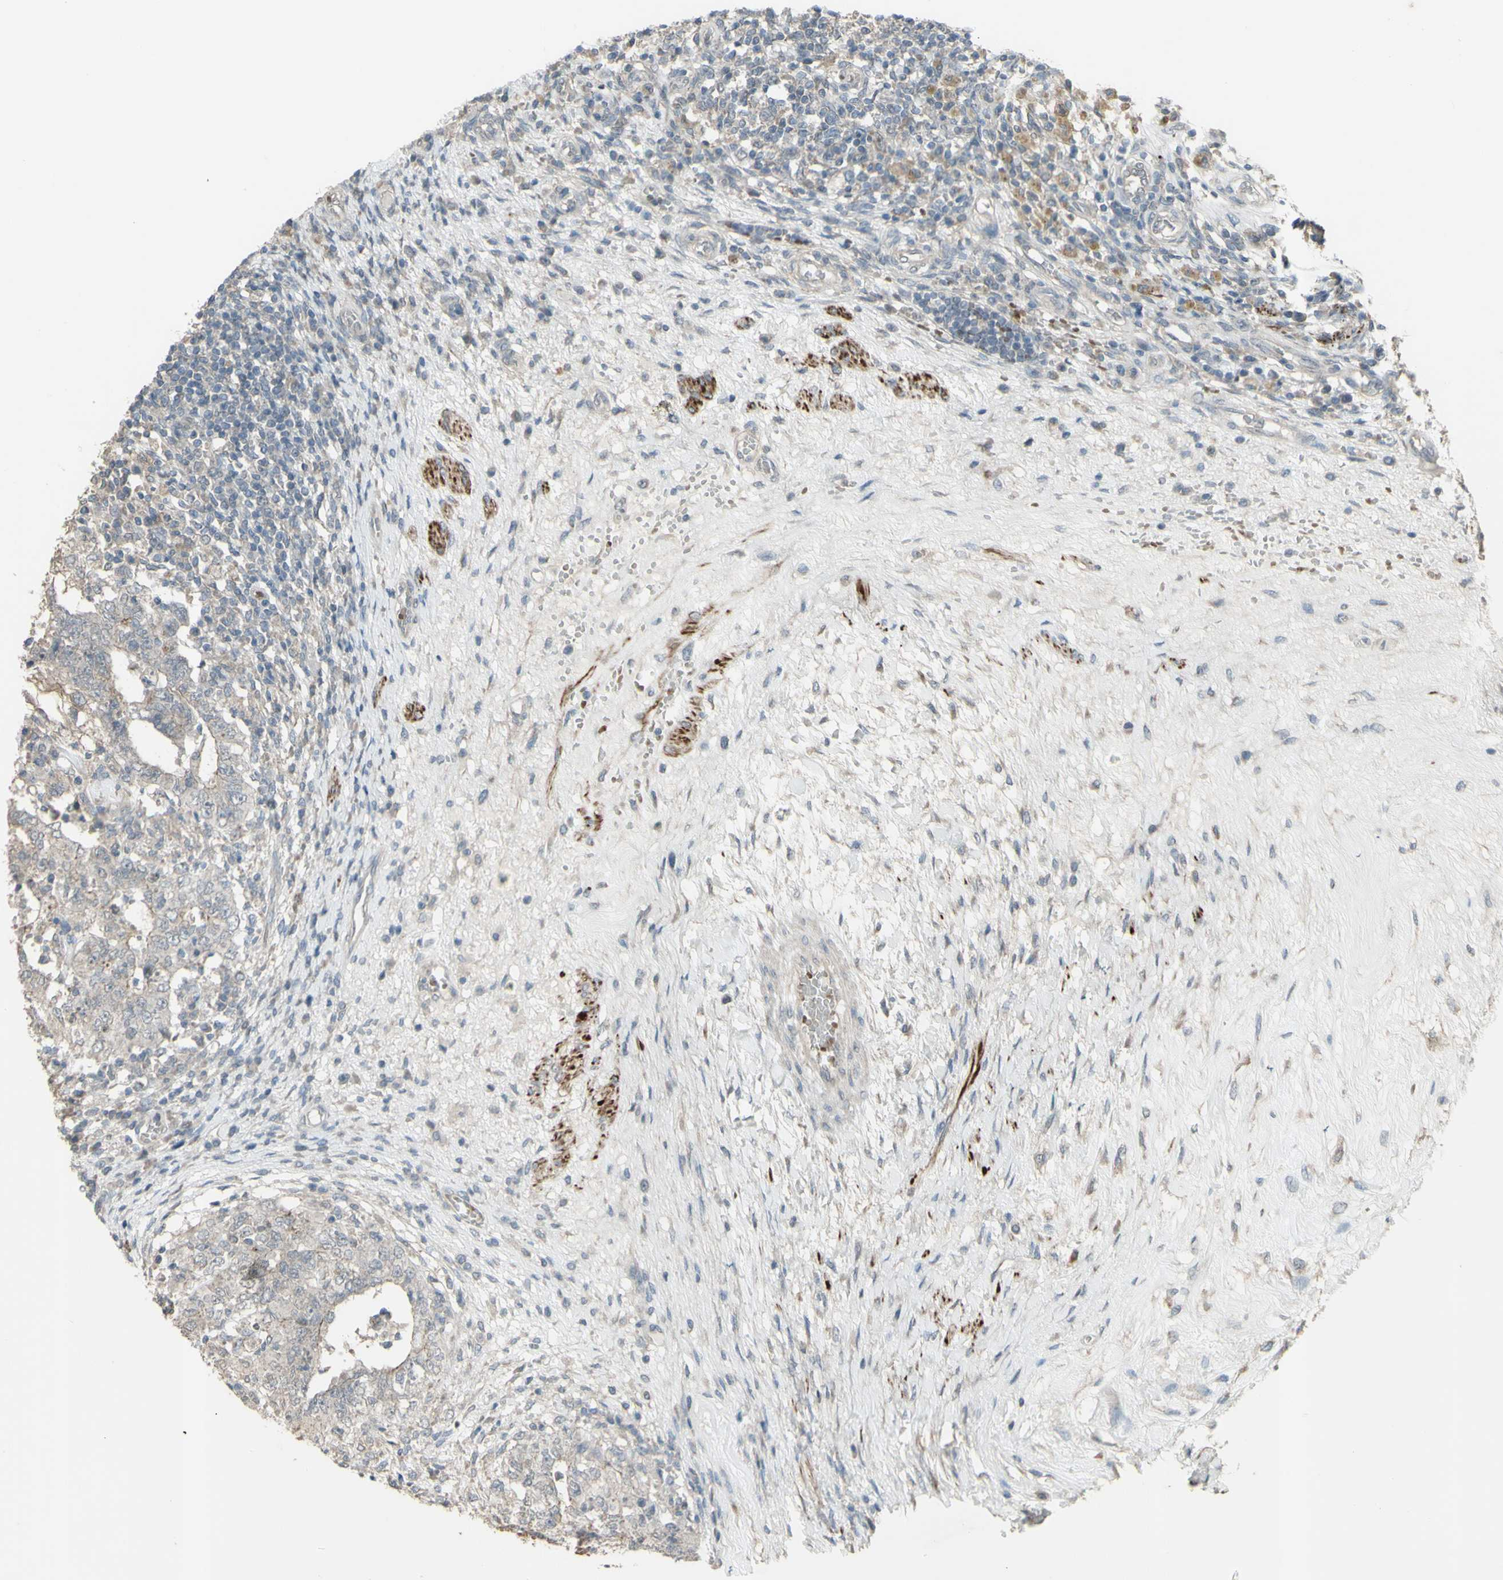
{"staining": {"intensity": "weak", "quantity": ">75%", "location": "cytoplasmic/membranous"}, "tissue": "testis cancer", "cell_type": "Tumor cells", "image_type": "cancer", "snomed": [{"axis": "morphology", "description": "Carcinoma, Embryonal, NOS"}, {"axis": "topography", "description": "Testis"}], "caption": "This is a micrograph of immunohistochemistry staining of testis embryonal carcinoma, which shows weak positivity in the cytoplasmic/membranous of tumor cells.", "gene": "GRAMD1B", "patient": {"sex": "male", "age": 26}}